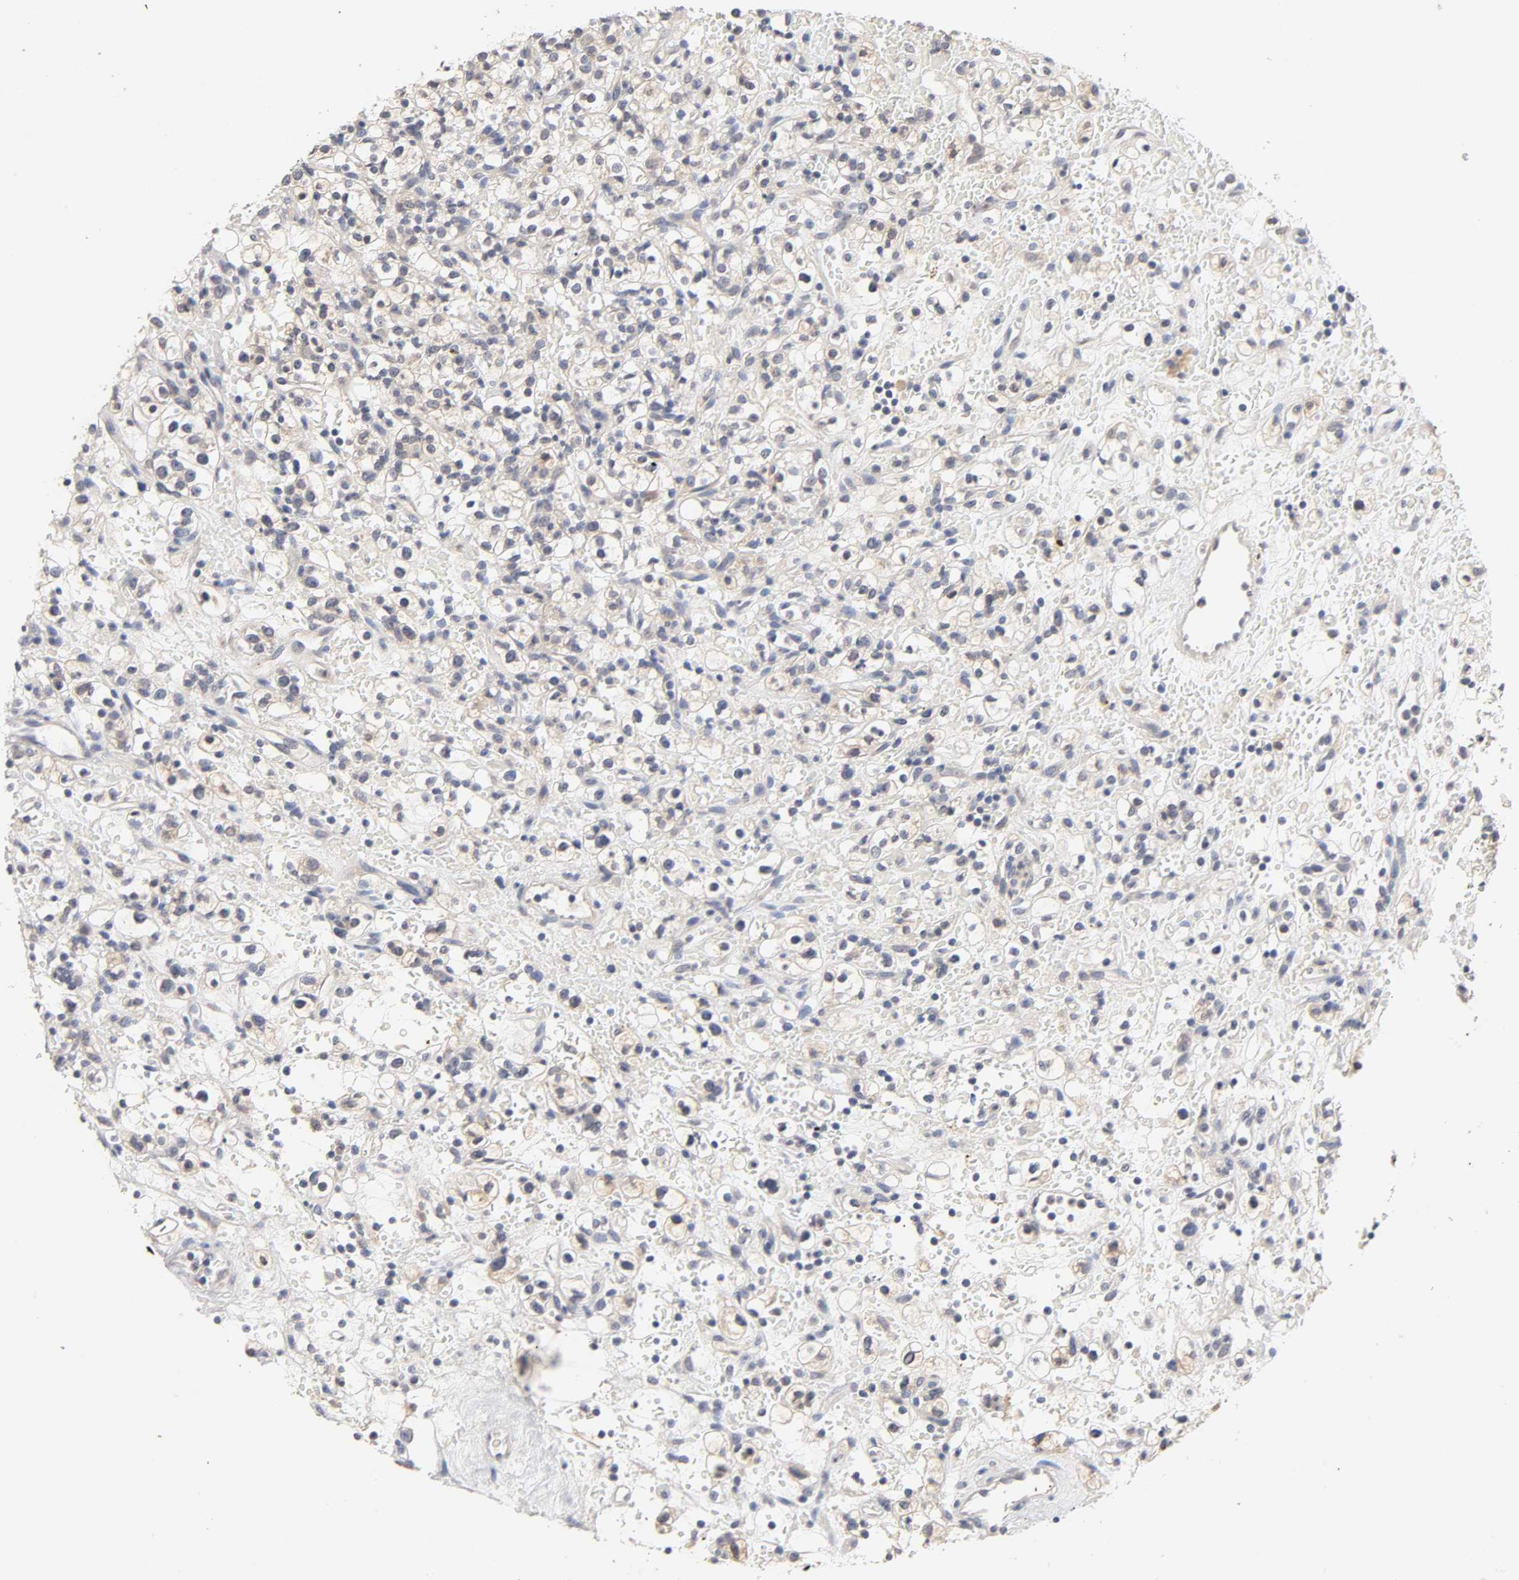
{"staining": {"intensity": "negative", "quantity": "none", "location": "none"}, "tissue": "renal cancer", "cell_type": "Tumor cells", "image_type": "cancer", "snomed": [{"axis": "morphology", "description": "Normal tissue, NOS"}, {"axis": "morphology", "description": "Adenocarcinoma, NOS"}, {"axis": "topography", "description": "Kidney"}], "caption": "This is an IHC image of renal cancer (adenocarcinoma). There is no positivity in tumor cells.", "gene": "CXADR", "patient": {"sex": "female", "age": 72}}